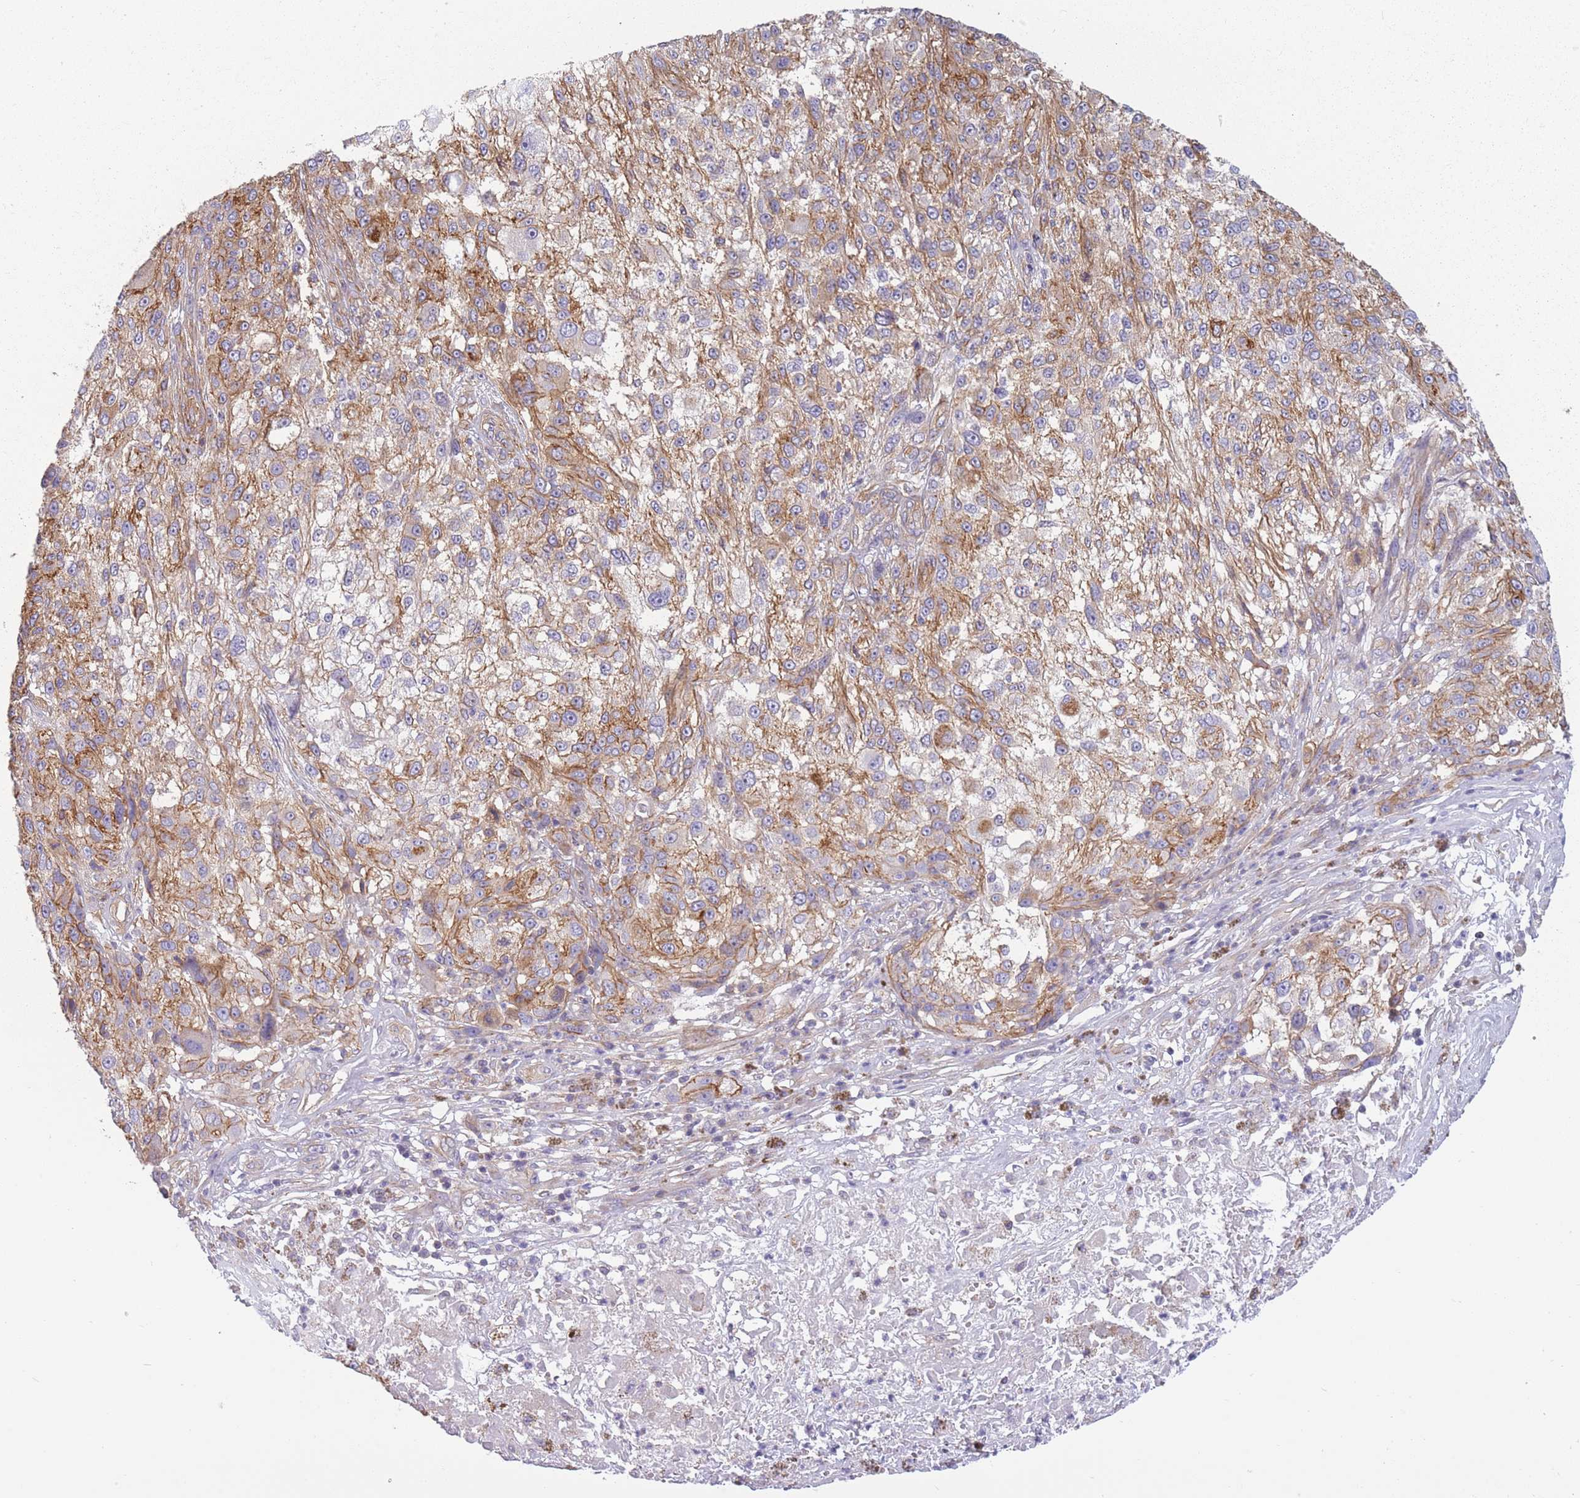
{"staining": {"intensity": "moderate", "quantity": "25%-75%", "location": "cytoplasmic/membranous"}, "tissue": "melanoma", "cell_type": "Tumor cells", "image_type": "cancer", "snomed": [{"axis": "morphology", "description": "Normal morphology"}, {"axis": "morphology", "description": "Malignant melanoma, NOS"}, {"axis": "topography", "description": "Skin"}], "caption": "Tumor cells exhibit medium levels of moderate cytoplasmic/membranous staining in about 25%-75% of cells in human malignant melanoma.", "gene": "ADD1", "patient": {"sex": "female", "age": 72}}